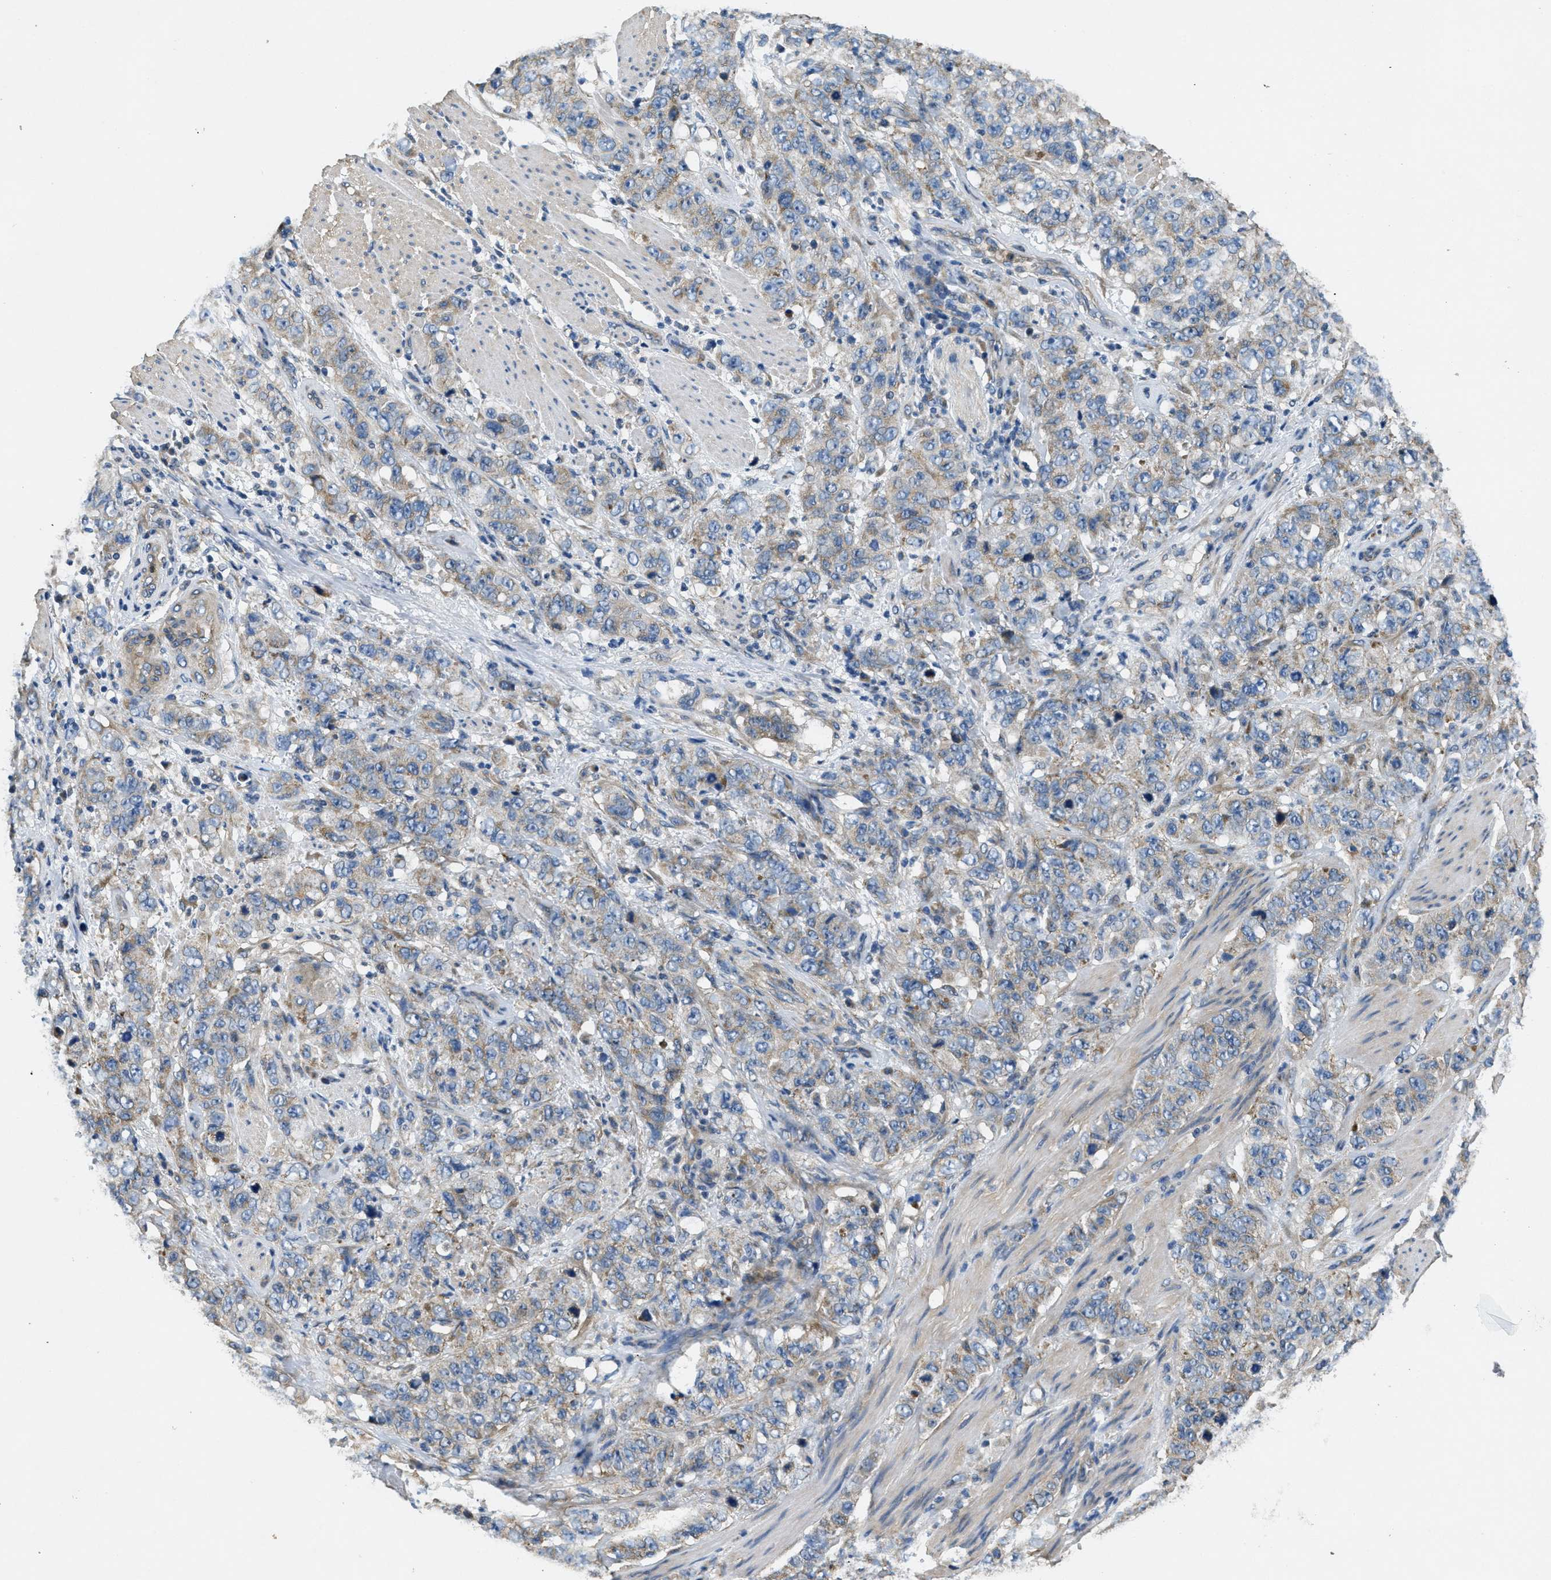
{"staining": {"intensity": "weak", "quantity": "<25%", "location": "cytoplasmic/membranous"}, "tissue": "stomach cancer", "cell_type": "Tumor cells", "image_type": "cancer", "snomed": [{"axis": "morphology", "description": "Adenocarcinoma, NOS"}, {"axis": "topography", "description": "Stomach"}], "caption": "This is an IHC photomicrograph of stomach cancer (adenocarcinoma). There is no positivity in tumor cells.", "gene": "TOMM70", "patient": {"sex": "male", "age": 48}}